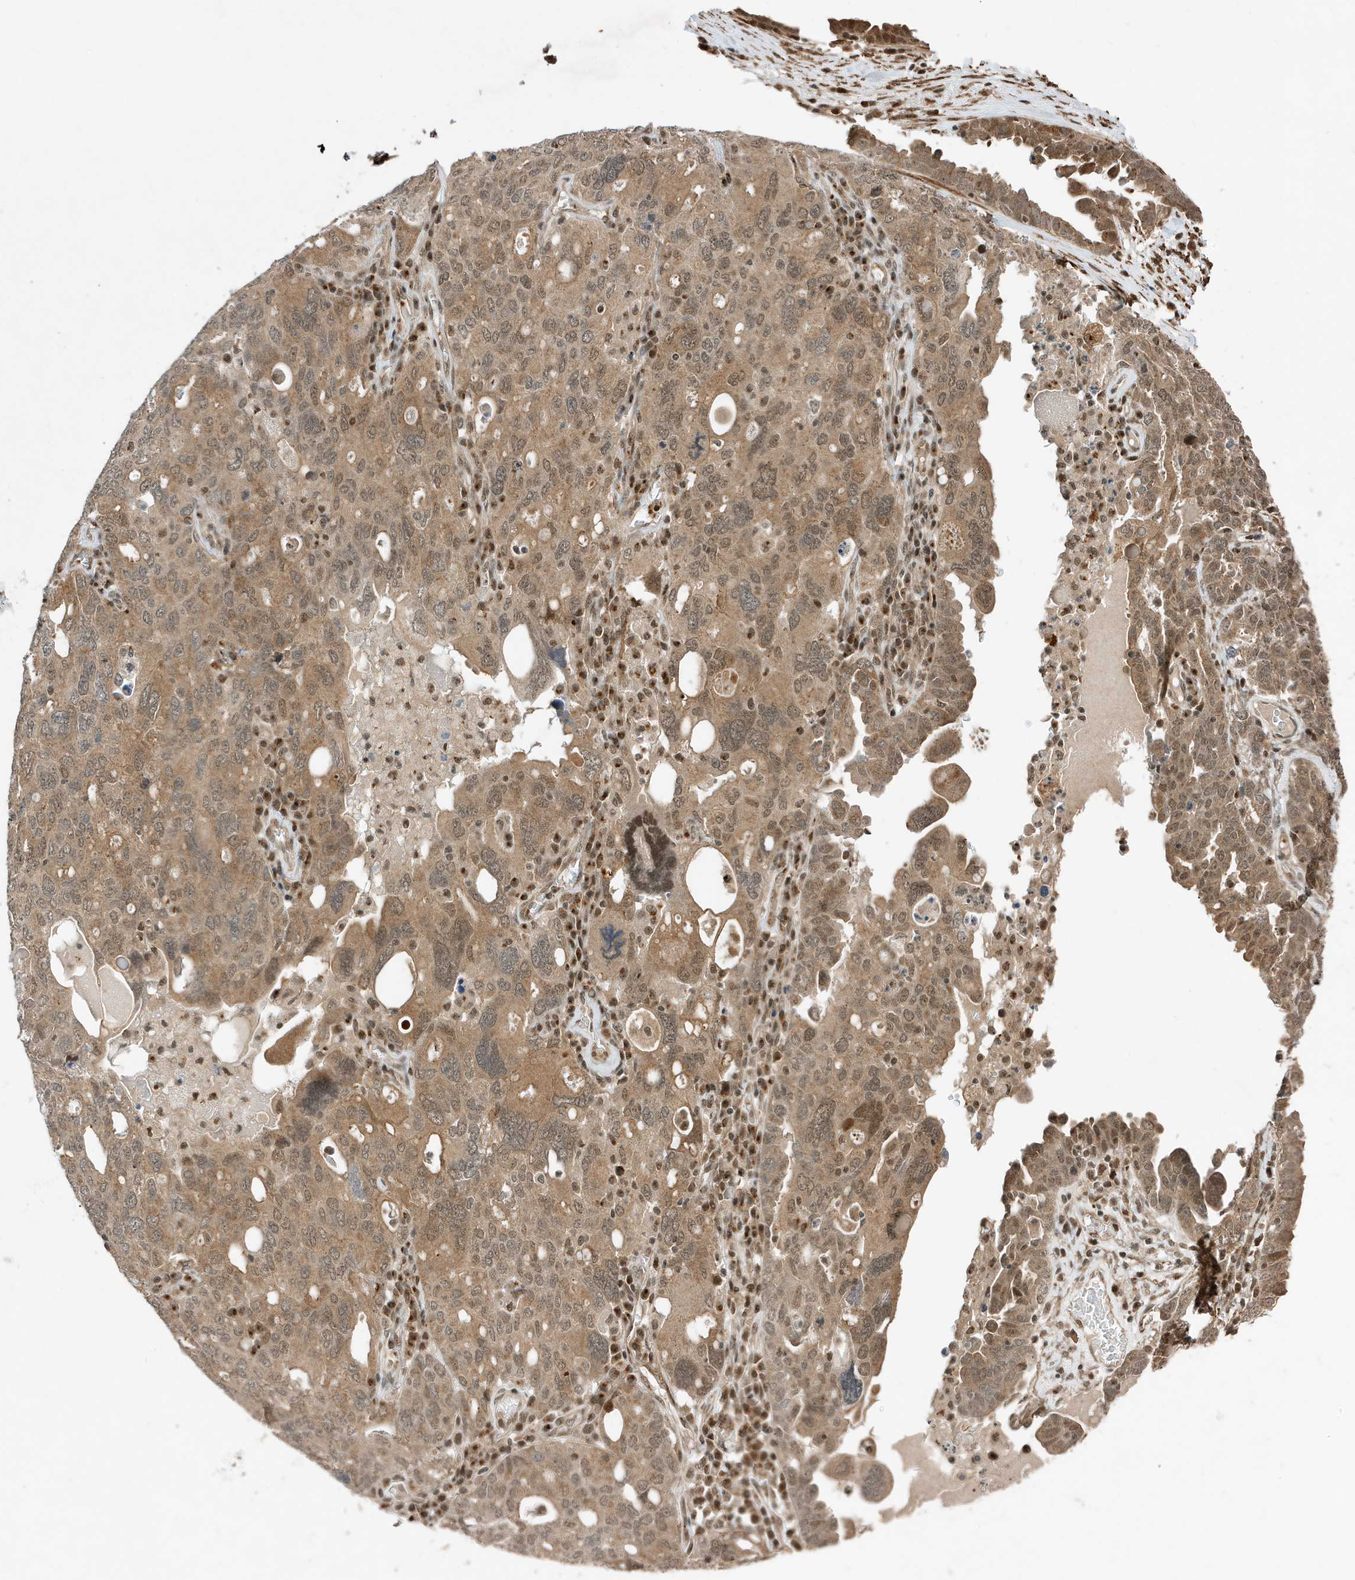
{"staining": {"intensity": "weak", "quantity": ">75%", "location": "cytoplasmic/membranous,nuclear"}, "tissue": "ovarian cancer", "cell_type": "Tumor cells", "image_type": "cancer", "snomed": [{"axis": "morphology", "description": "Carcinoma, endometroid"}, {"axis": "topography", "description": "Ovary"}], "caption": "DAB immunohistochemical staining of ovarian endometroid carcinoma reveals weak cytoplasmic/membranous and nuclear protein staining in about >75% of tumor cells.", "gene": "MAST3", "patient": {"sex": "female", "age": 62}}